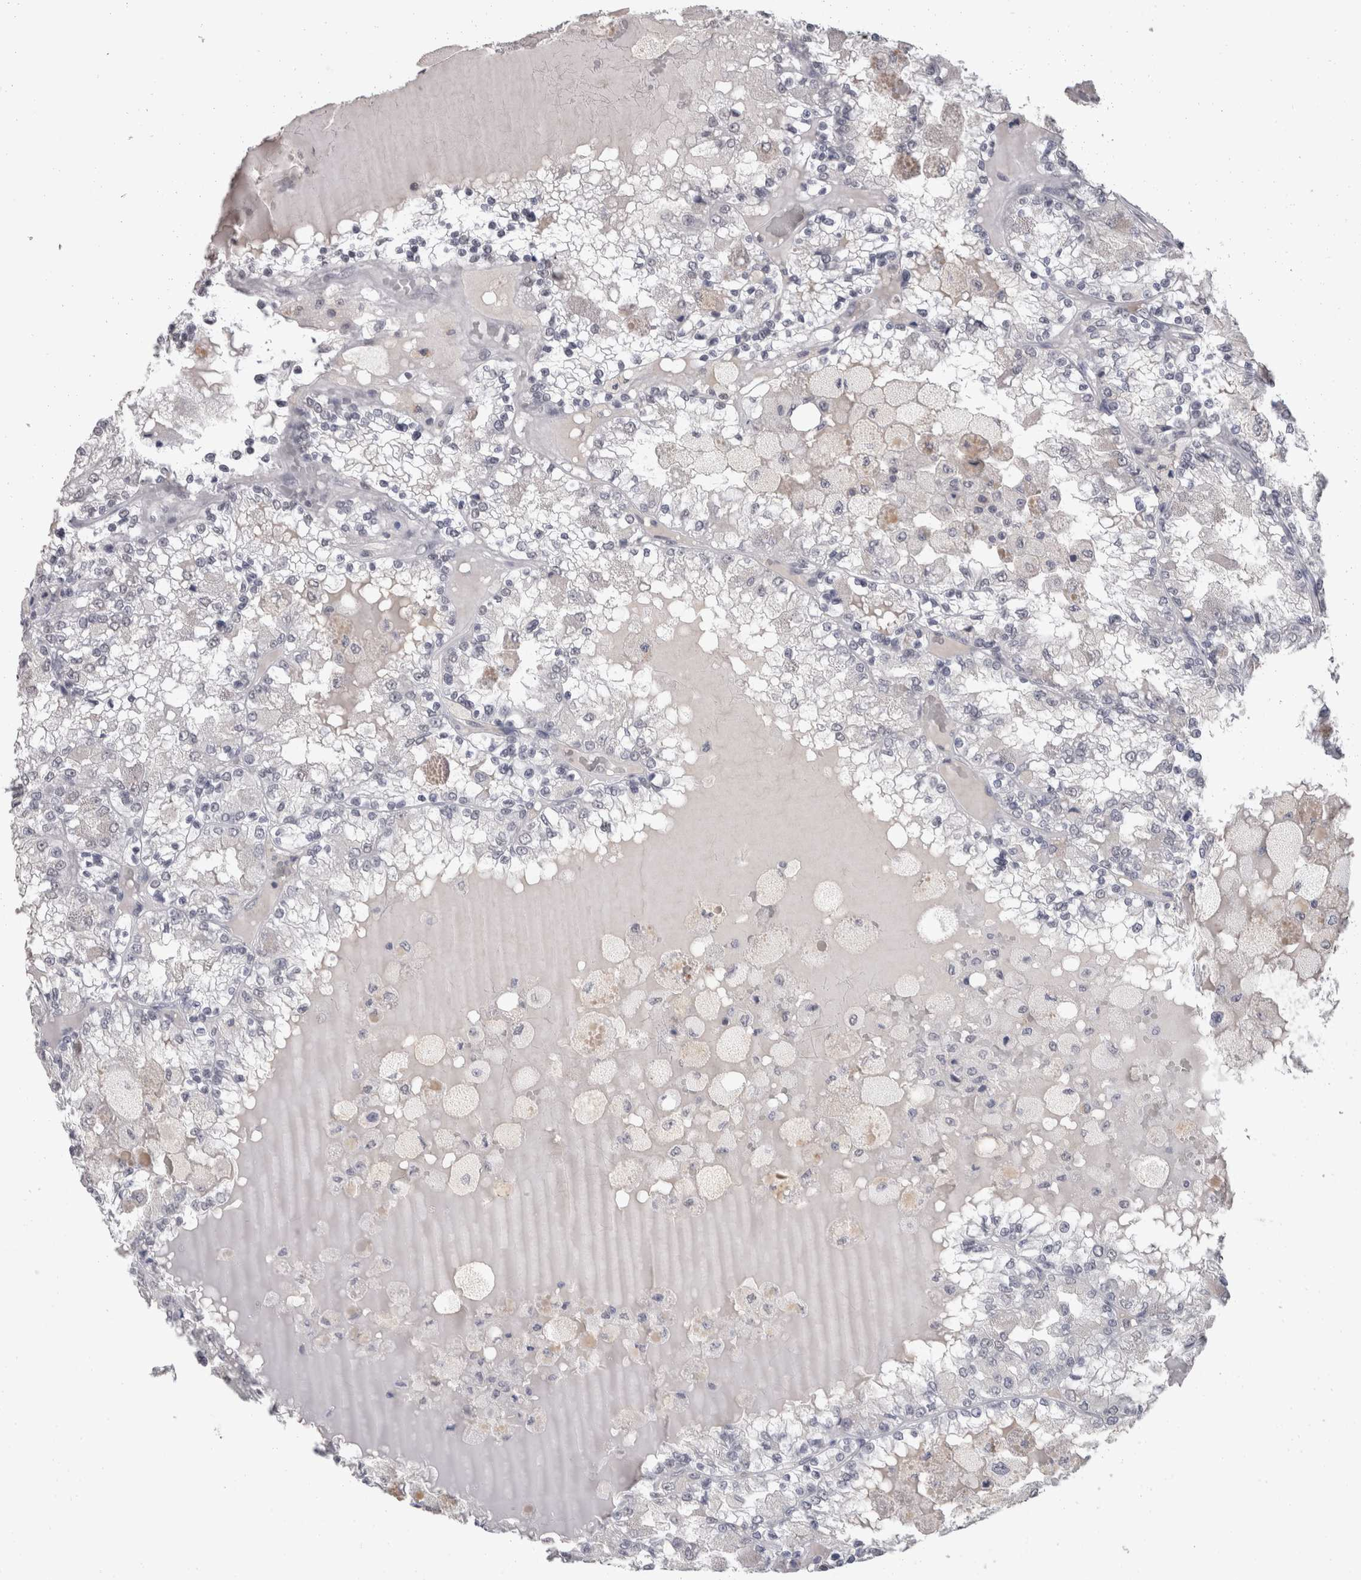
{"staining": {"intensity": "negative", "quantity": "none", "location": "none"}, "tissue": "renal cancer", "cell_type": "Tumor cells", "image_type": "cancer", "snomed": [{"axis": "morphology", "description": "Adenocarcinoma, NOS"}, {"axis": "topography", "description": "Kidney"}], "caption": "The micrograph shows no staining of tumor cells in renal adenocarcinoma.", "gene": "DDX17", "patient": {"sex": "female", "age": 56}}